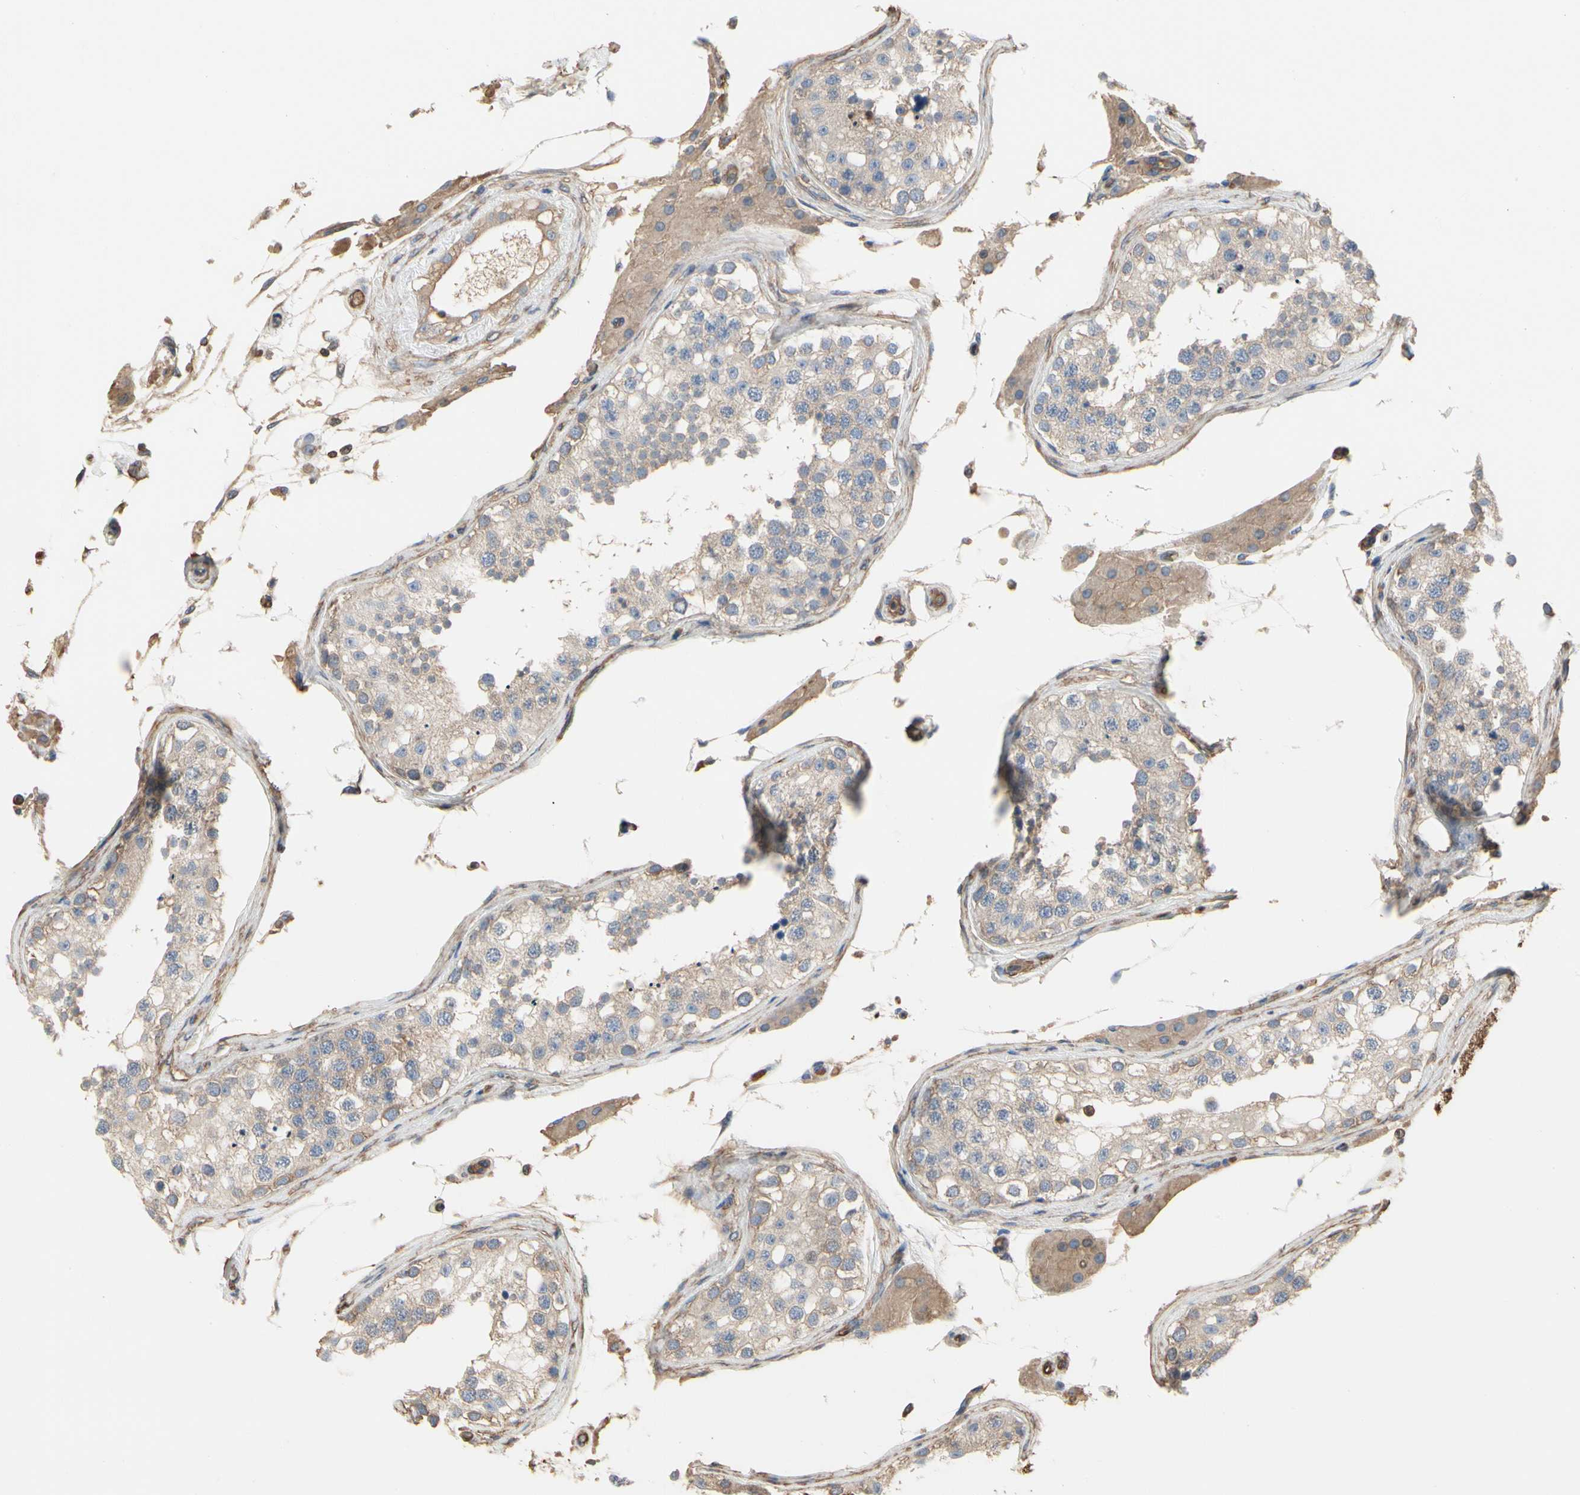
{"staining": {"intensity": "weak", "quantity": ">75%", "location": "cytoplasmic/membranous"}, "tissue": "testis", "cell_type": "Cells in seminiferous ducts", "image_type": "normal", "snomed": [{"axis": "morphology", "description": "Normal tissue, NOS"}, {"axis": "topography", "description": "Testis"}], "caption": "A histopathology image of testis stained for a protein reveals weak cytoplasmic/membranous brown staining in cells in seminiferous ducts.", "gene": "PDZK1", "patient": {"sex": "male", "age": 68}}